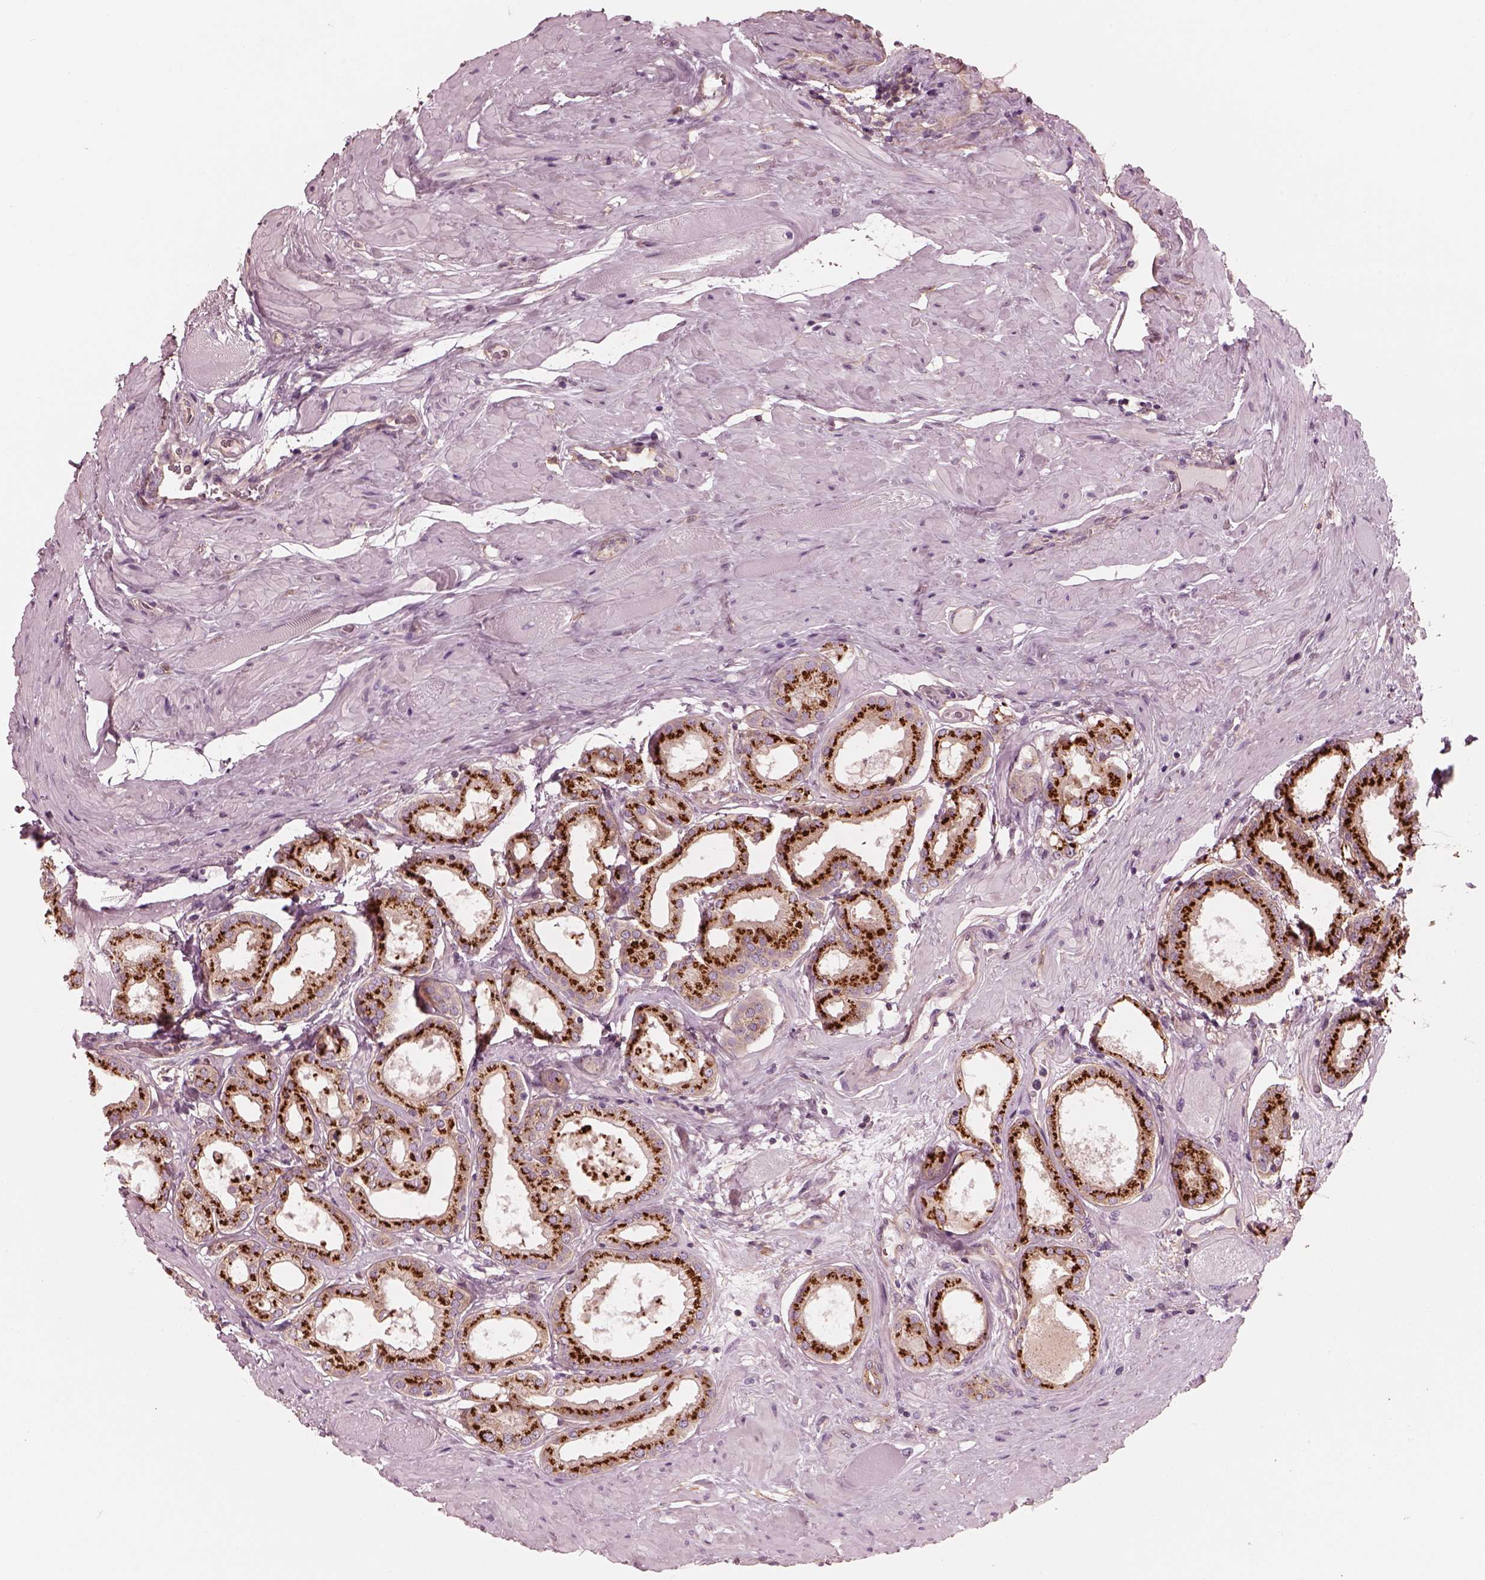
{"staining": {"intensity": "strong", "quantity": ">75%", "location": "cytoplasmic/membranous"}, "tissue": "prostate cancer", "cell_type": "Tumor cells", "image_type": "cancer", "snomed": [{"axis": "morphology", "description": "Adenocarcinoma, NOS"}, {"axis": "topography", "description": "Prostate"}], "caption": "Adenocarcinoma (prostate) stained for a protein demonstrates strong cytoplasmic/membranous positivity in tumor cells. The protein is shown in brown color, while the nuclei are stained blue.", "gene": "ELAPOR1", "patient": {"sex": "male", "age": 63}}